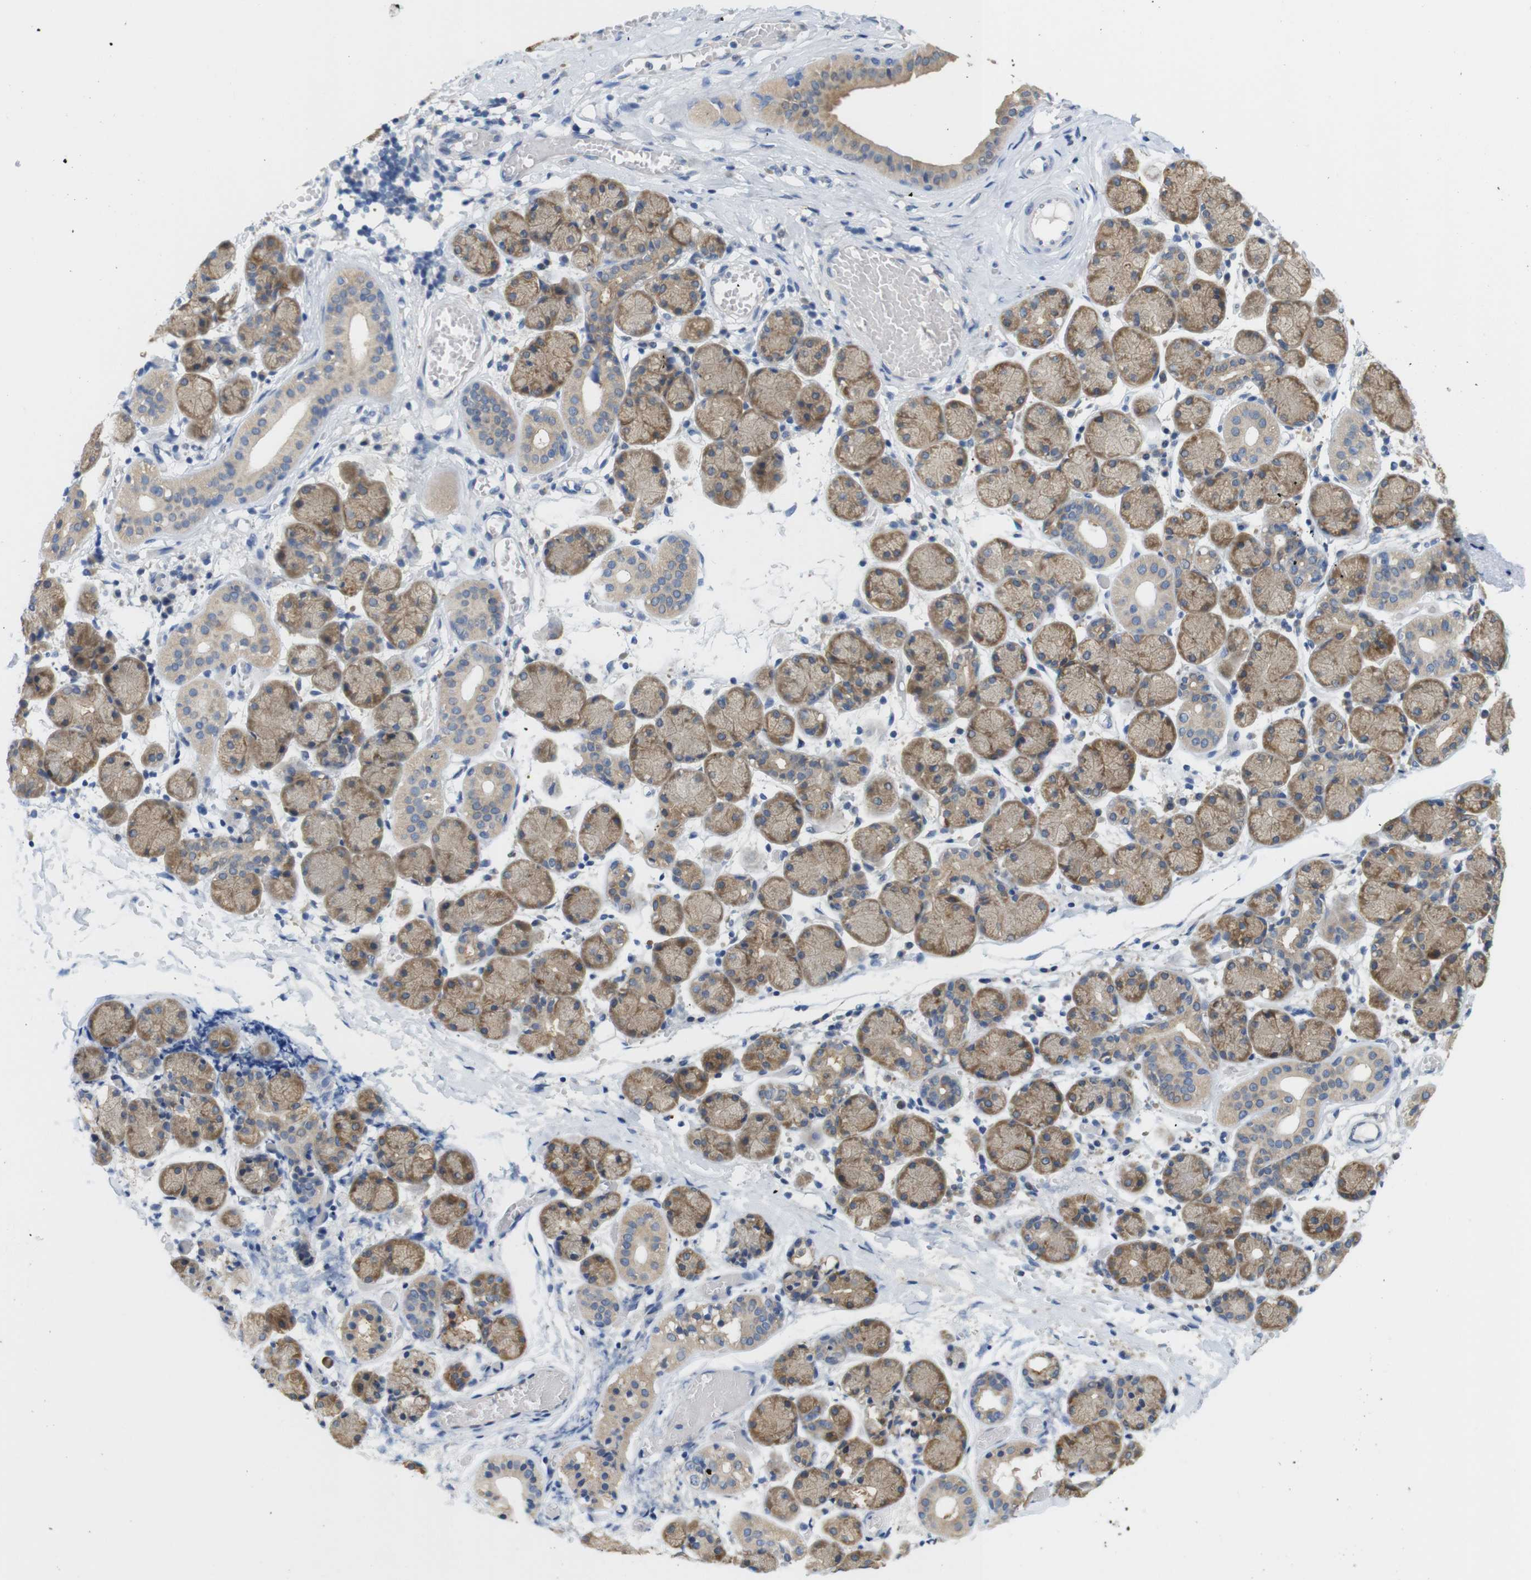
{"staining": {"intensity": "moderate", "quantity": ">75%", "location": "cytoplasmic/membranous"}, "tissue": "salivary gland", "cell_type": "Glandular cells", "image_type": "normal", "snomed": [{"axis": "morphology", "description": "Normal tissue, NOS"}, {"axis": "topography", "description": "Salivary gland"}], "caption": "Brown immunohistochemical staining in normal salivary gland reveals moderate cytoplasmic/membranous staining in about >75% of glandular cells.", "gene": "NEBL", "patient": {"sex": "female", "age": 24}}